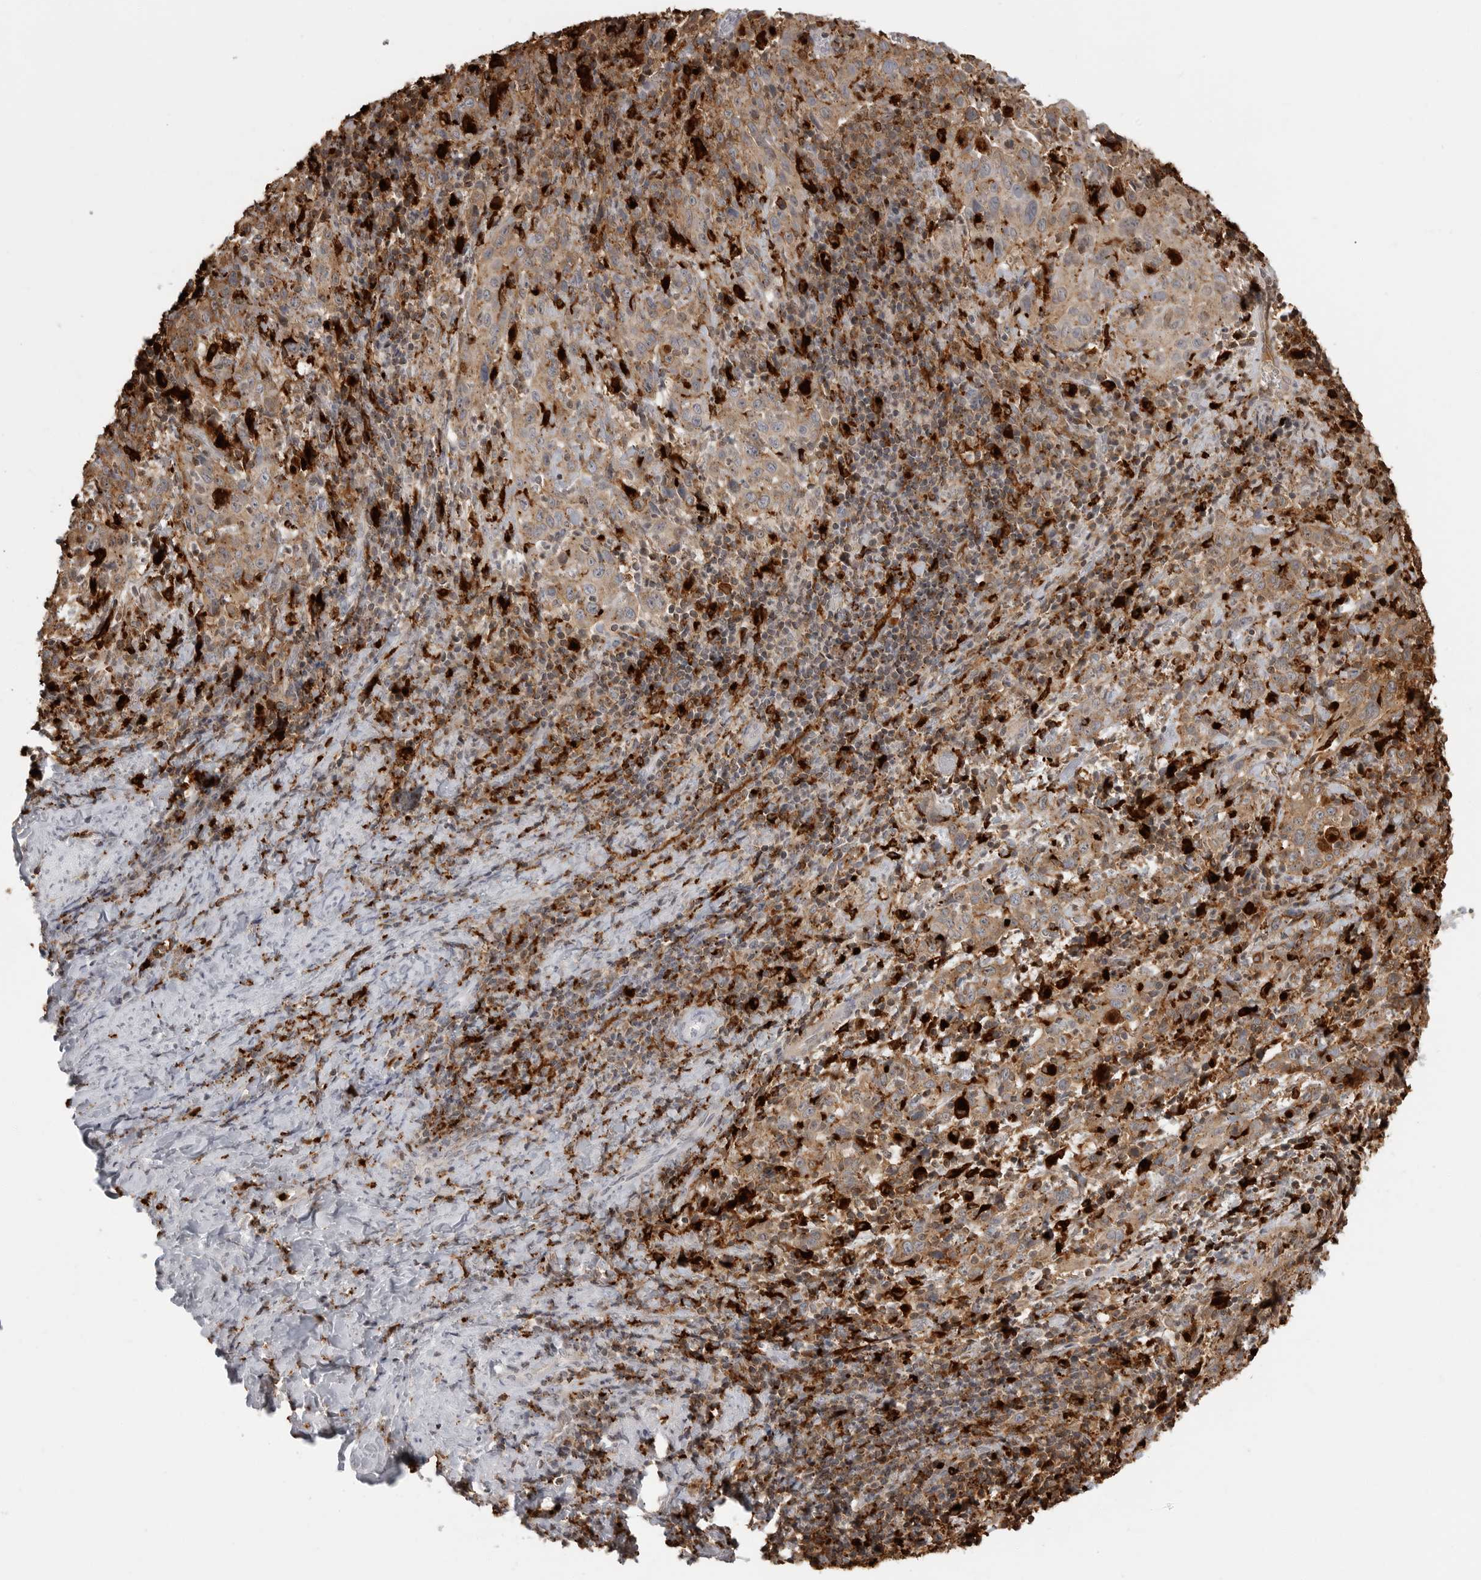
{"staining": {"intensity": "moderate", "quantity": ">75%", "location": "cytoplasmic/membranous"}, "tissue": "cervical cancer", "cell_type": "Tumor cells", "image_type": "cancer", "snomed": [{"axis": "morphology", "description": "Squamous cell carcinoma, NOS"}, {"axis": "topography", "description": "Cervix"}], "caption": "An immunohistochemistry (IHC) image of neoplastic tissue is shown. Protein staining in brown labels moderate cytoplasmic/membranous positivity in cervical cancer within tumor cells.", "gene": "IFI30", "patient": {"sex": "female", "age": 46}}